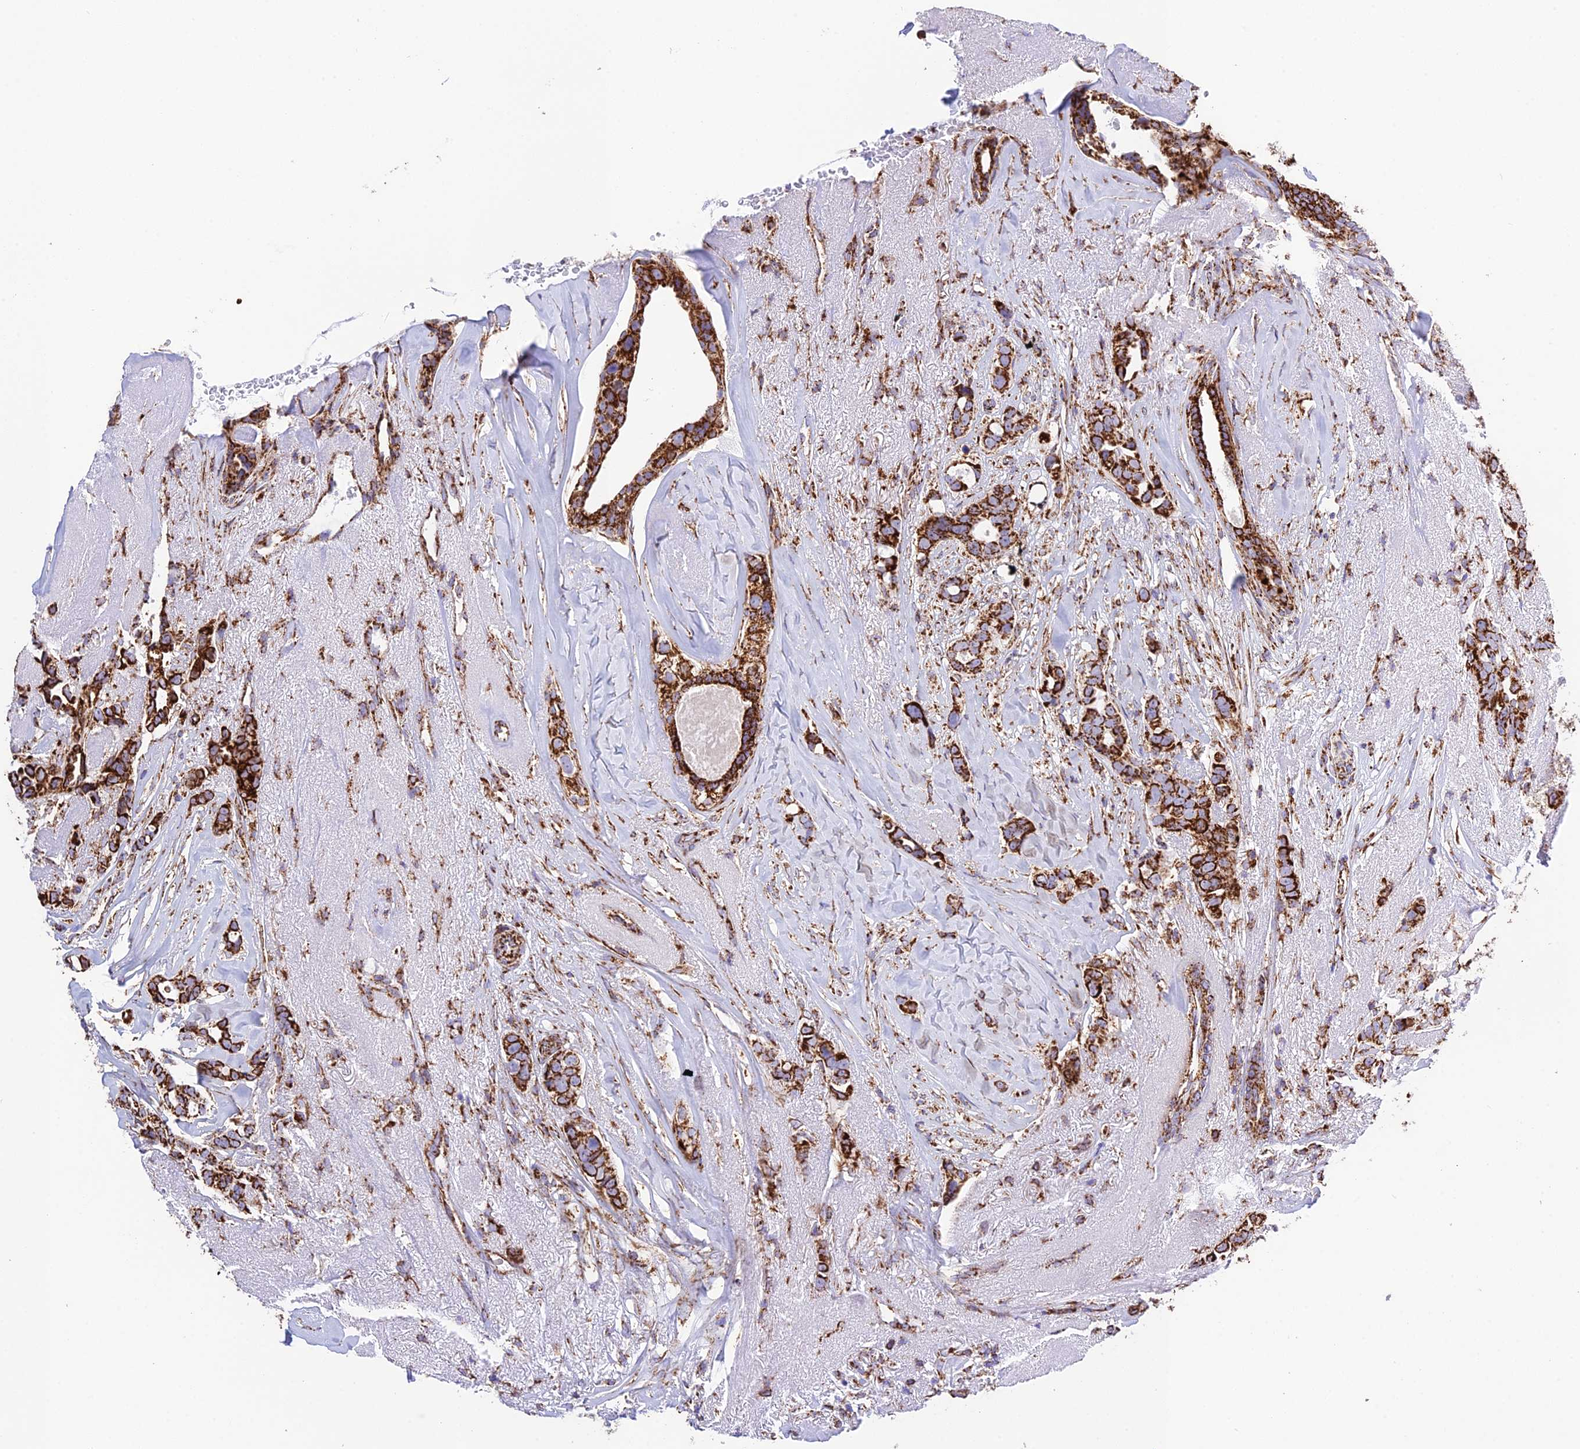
{"staining": {"intensity": "strong", "quantity": ">75%", "location": "cytoplasmic/membranous"}, "tissue": "breast cancer", "cell_type": "Tumor cells", "image_type": "cancer", "snomed": [{"axis": "morphology", "description": "Lobular carcinoma"}, {"axis": "topography", "description": "Breast"}], "caption": "Immunohistochemistry (IHC) micrograph of lobular carcinoma (breast) stained for a protein (brown), which shows high levels of strong cytoplasmic/membranous expression in about >75% of tumor cells.", "gene": "CHCHD3", "patient": {"sex": "female", "age": 51}}